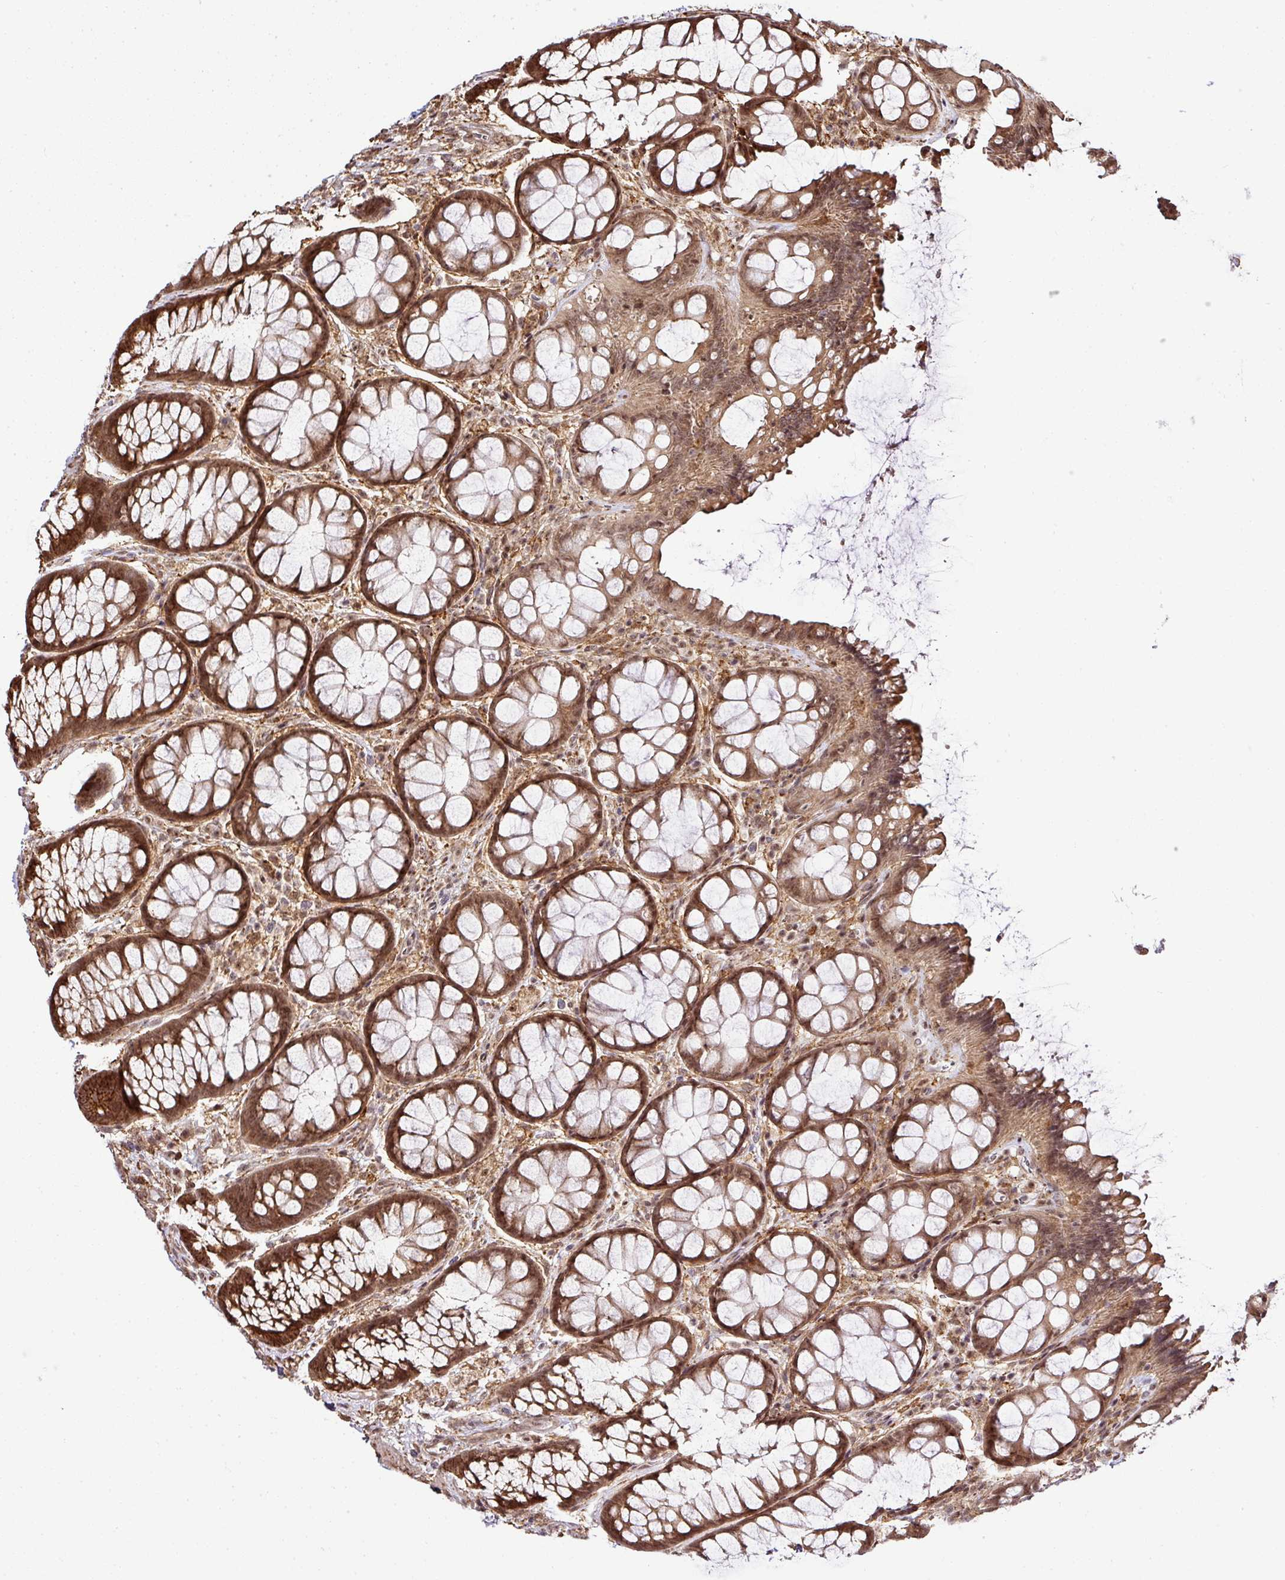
{"staining": {"intensity": "strong", "quantity": ">75%", "location": "cytoplasmic/membranous,nuclear"}, "tissue": "rectum", "cell_type": "Glandular cells", "image_type": "normal", "snomed": [{"axis": "morphology", "description": "Normal tissue, NOS"}, {"axis": "topography", "description": "Rectum"}], "caption": "Protein expression analysis of benign human rectum reveals strong cytoplasmic/membranous,nuclear expression in about >75% of glandular cells. (IHC, brightfield microscopy, high magnification).", "gene": "FAM153A", "patient": {"sex": "female", "age": 67}}